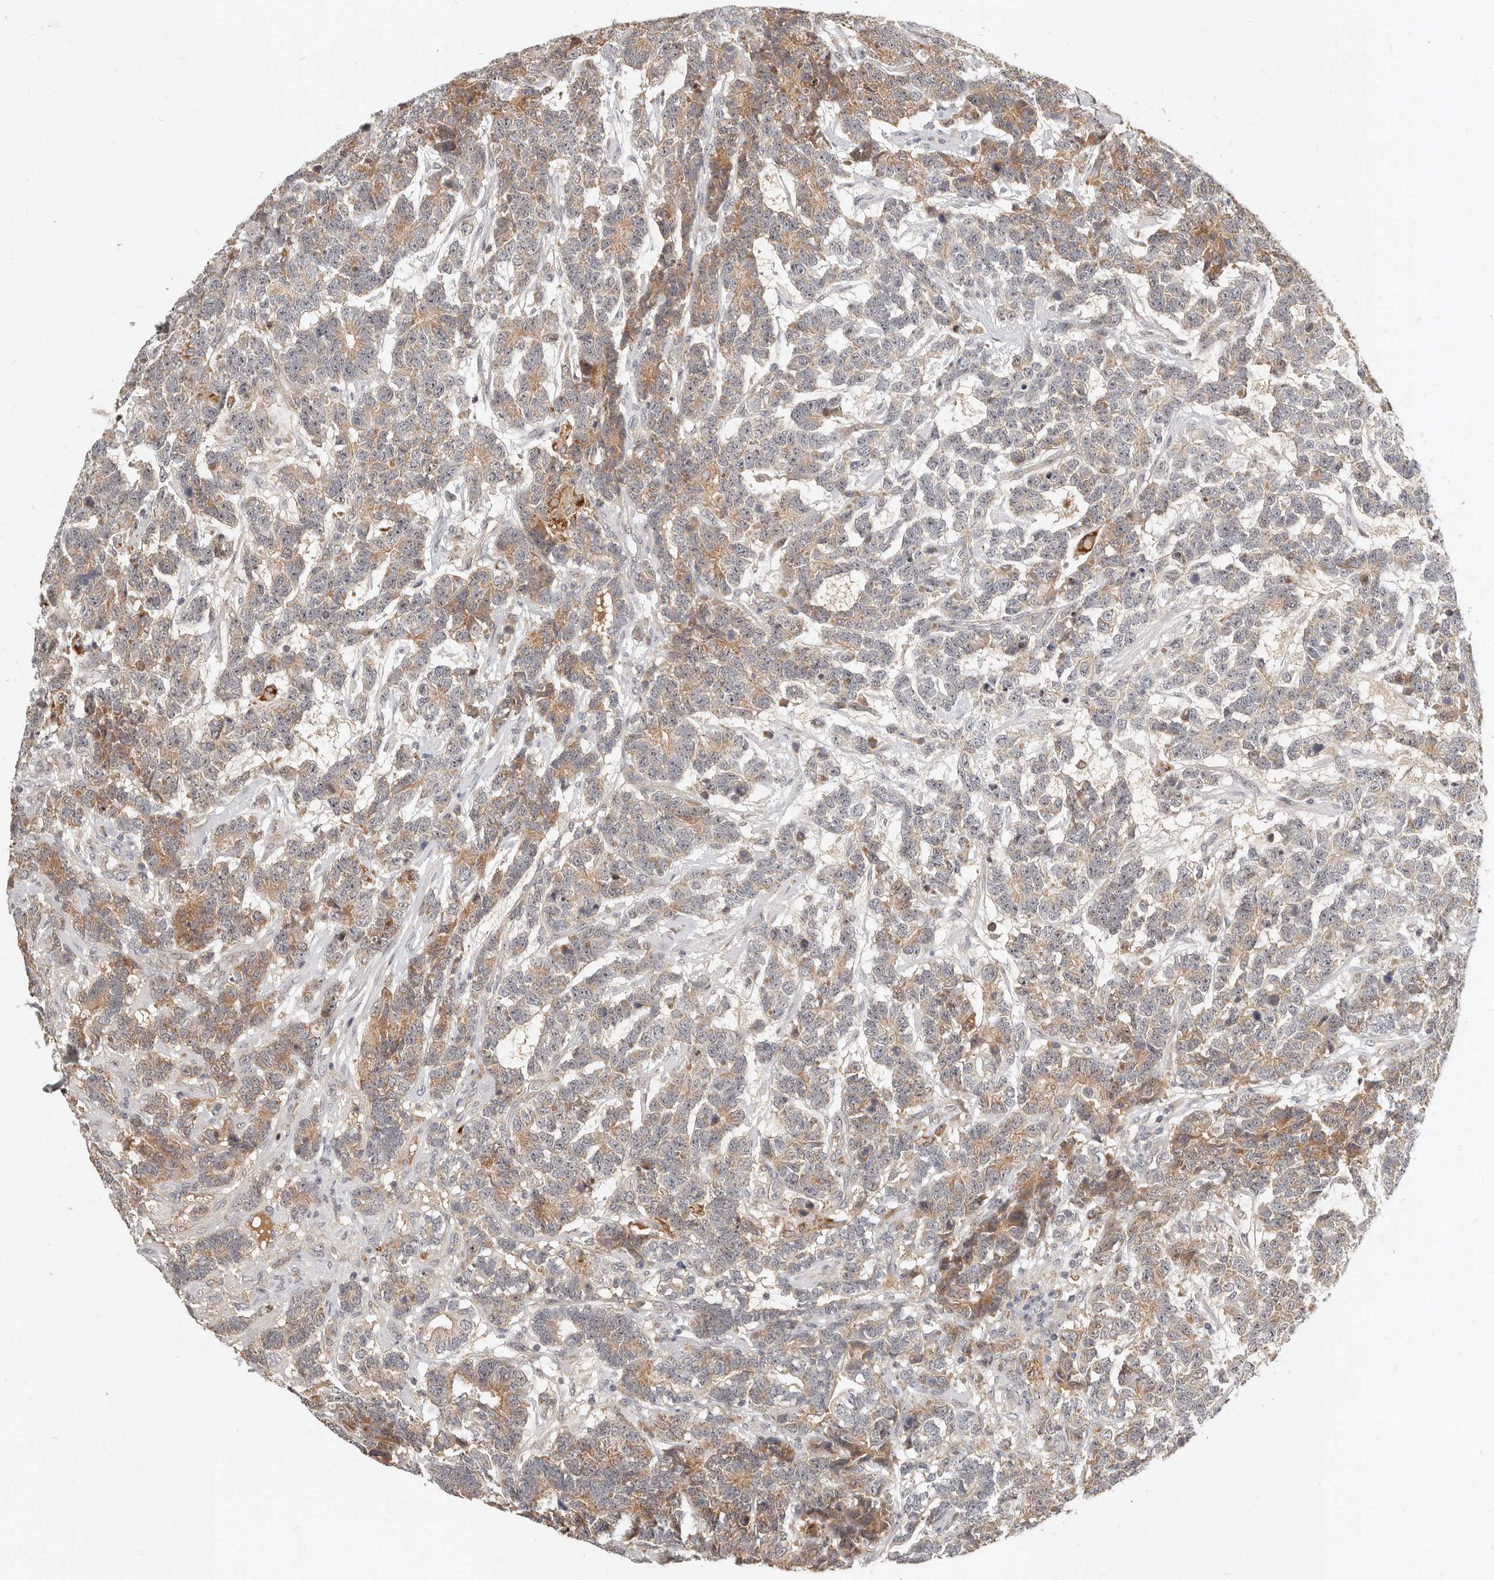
{"staining": {"intensity": "moderate", "quantity": "25%-75%", "location": "cytoplasmic/membranous"}, "tissue": "testis cancer", "cell_type": "Tumor cells", "image_type": "cancer", "snomed": [{"axis": "morphology", "description": "Carcinoma, Embryonal, NOS"}, {"axis": "topography", "description": "Testis"}], "caption": "Immunohistochemistry (IHC) (DAB (3,3'-diaminobenzidine)) staining of human testis cancer displays moderate cytoplasmic/membranous protein expression in about 25%-75% of tumor cells.", "gene": "MICALL2", "patient": {"sex": "male", "age": 26}}